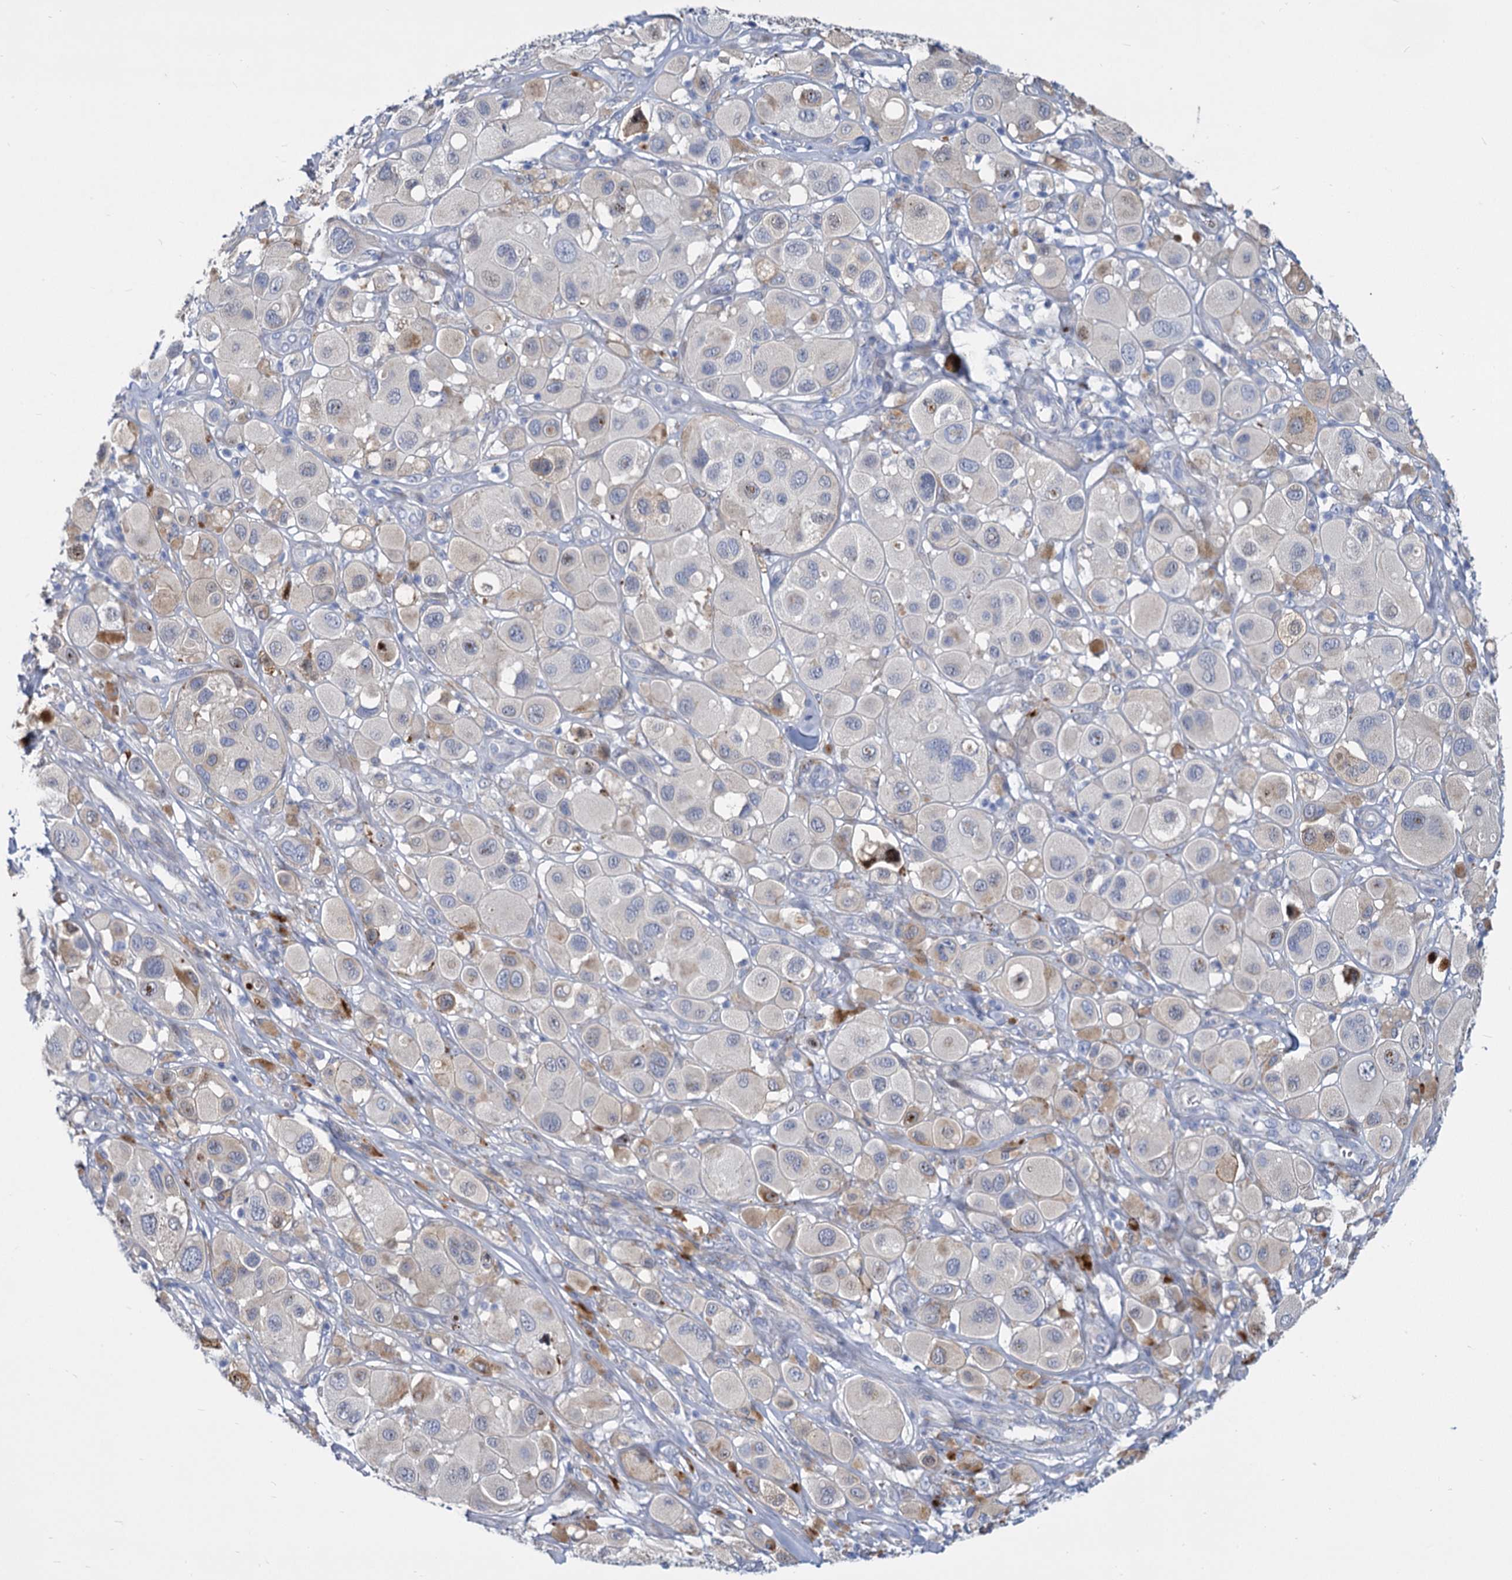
{"staining": {"intensity": "weak", "quantity": "<25%", "location": "cytoplasmic/membranous"}, "tissue": "melanoma", "cell_type": "Tumor cells", "image_type": "cancer", "snomed": [{"axis": "morphology", "description": "Malignant melanoma, Metastatic site"}, {"axis": "topography", "description": "Skin"}], "caption": "Melanoma stained for a protein using immunohistochemistry (IHC) shows no staining tumor cells.", "gene": "TRIM77", "patient": {"sex": "male", "age": 41}}